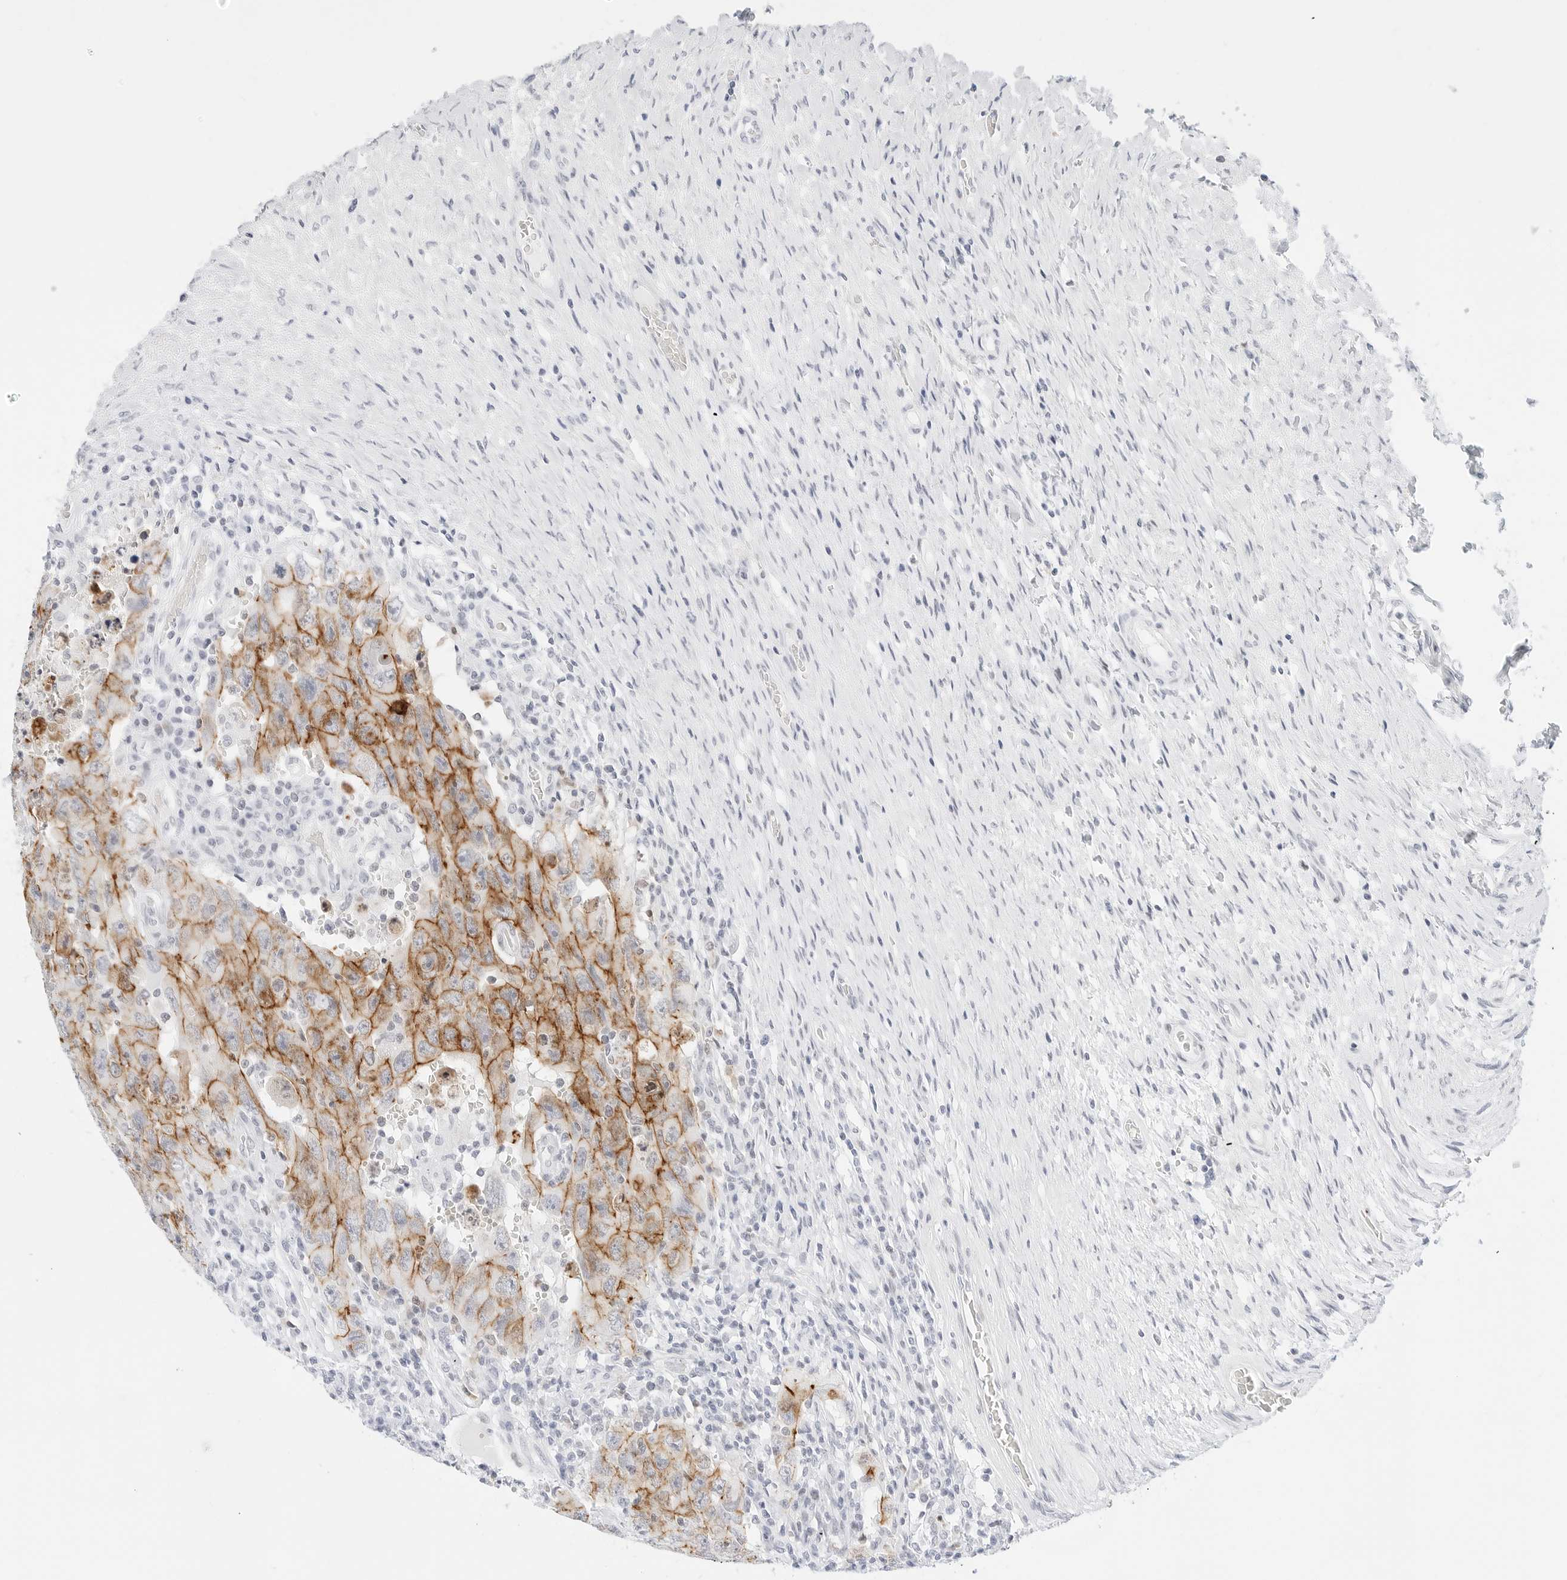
{"staining": {"intensity": "moderate", "quantity": "25%-75%", "location": "cytoplasmic/membranous"}, "tissue": "testis cancer", "cell_type": "Tumor cells", "image_type": "cancer", "snomed": [{"axis": "morphology", "description": "Carcinoma, Embryonal, NOS"}, {"axis": "topography", "description": "Testis"}], "caption": "A brown stain highlights moderate cytoplasmic/membranous staining of a protein in testis embryonal carcinoma tumor cells.", "gene": "CDH1", "patient": {"sex": "male", "age": 26}}